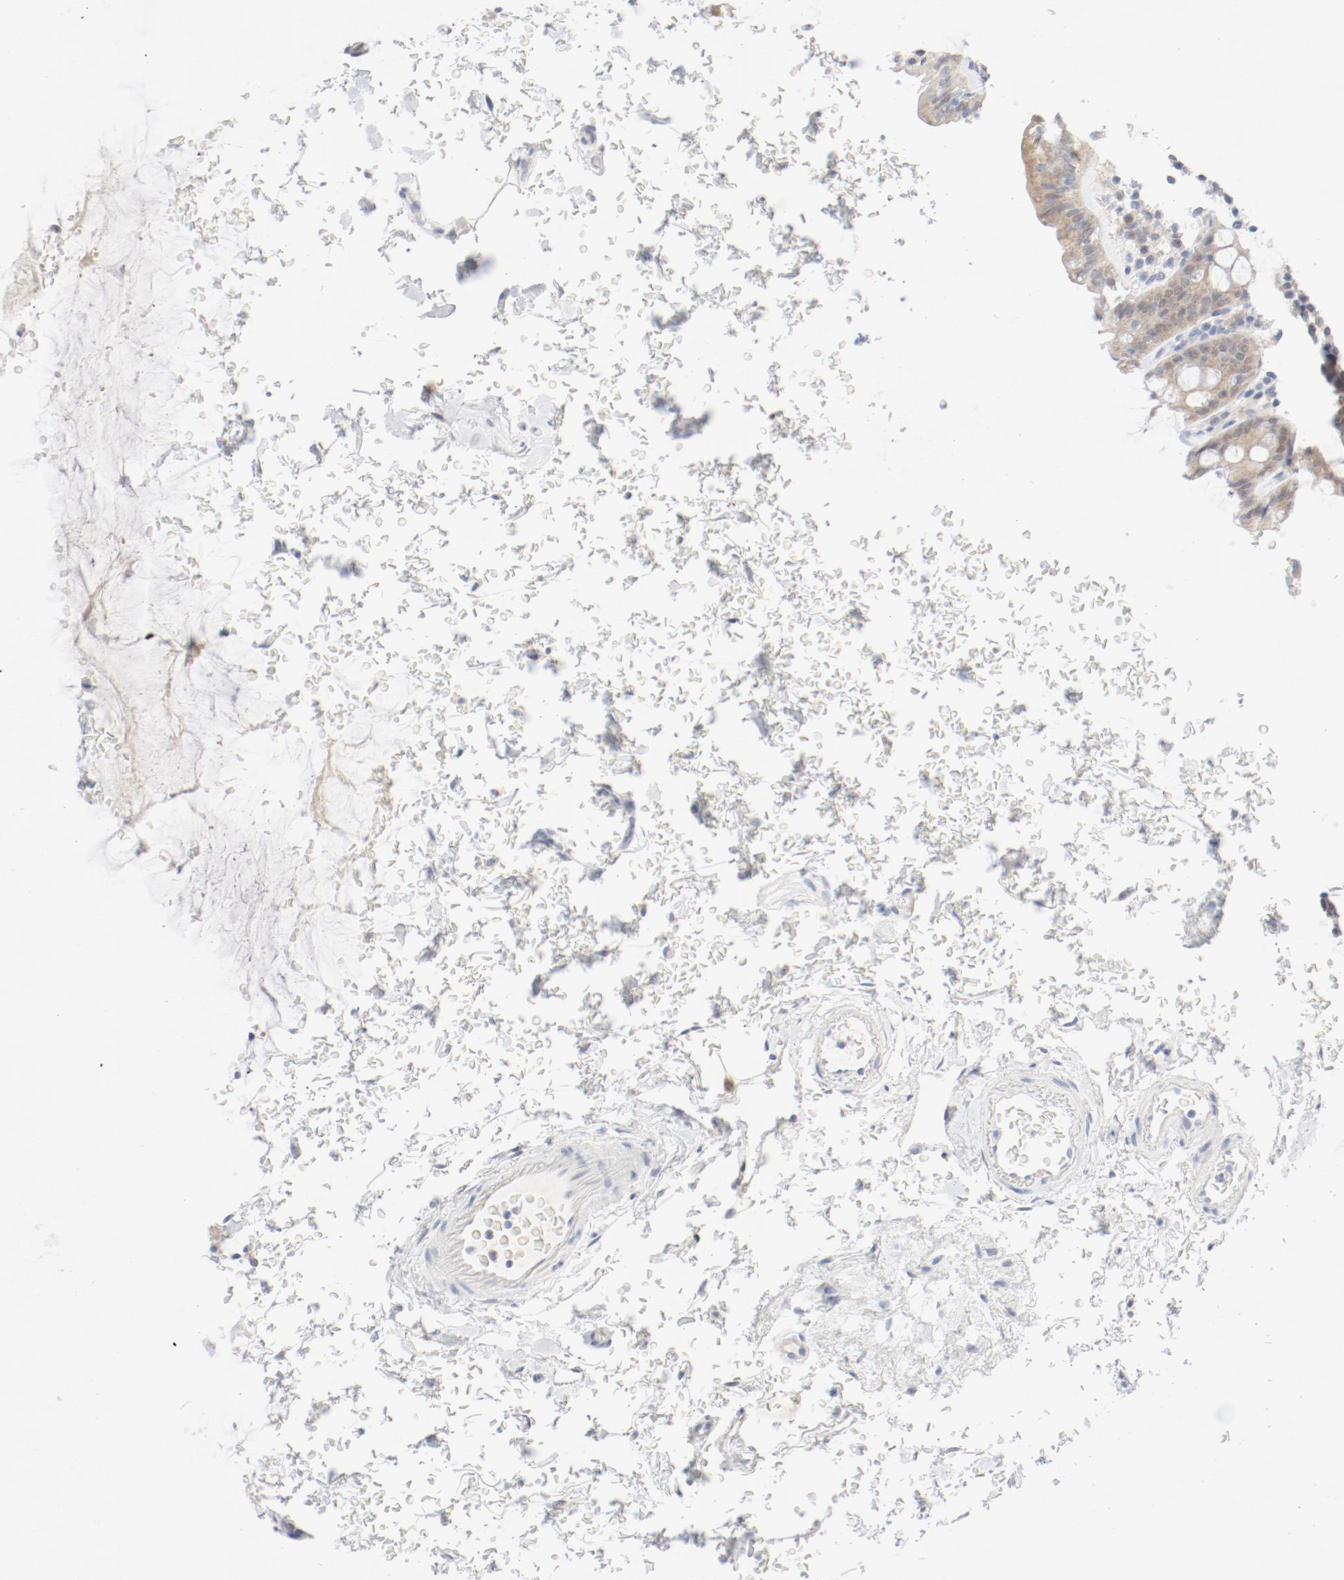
{"staining": {"intensity": "weak", "quantity": "25%-75%", "location": "cytoplasmic/membranous"}, "tissue": "rectum", "cell_type": "Glandular cells", "image_type": "normal", "snomed": [{"axis": "morphology", "description": "Normal tissue, NOS"}, {"axis": "topography", "description": "Rectum"}], "caption": "This is an image of immunohistochemistry staining of unremarkable rectum, which shows weak staining in the cytoplasmic/membranous of glandular cells.", "gene": "PGM1", "patient": {"sex": "male", "age": 92}}